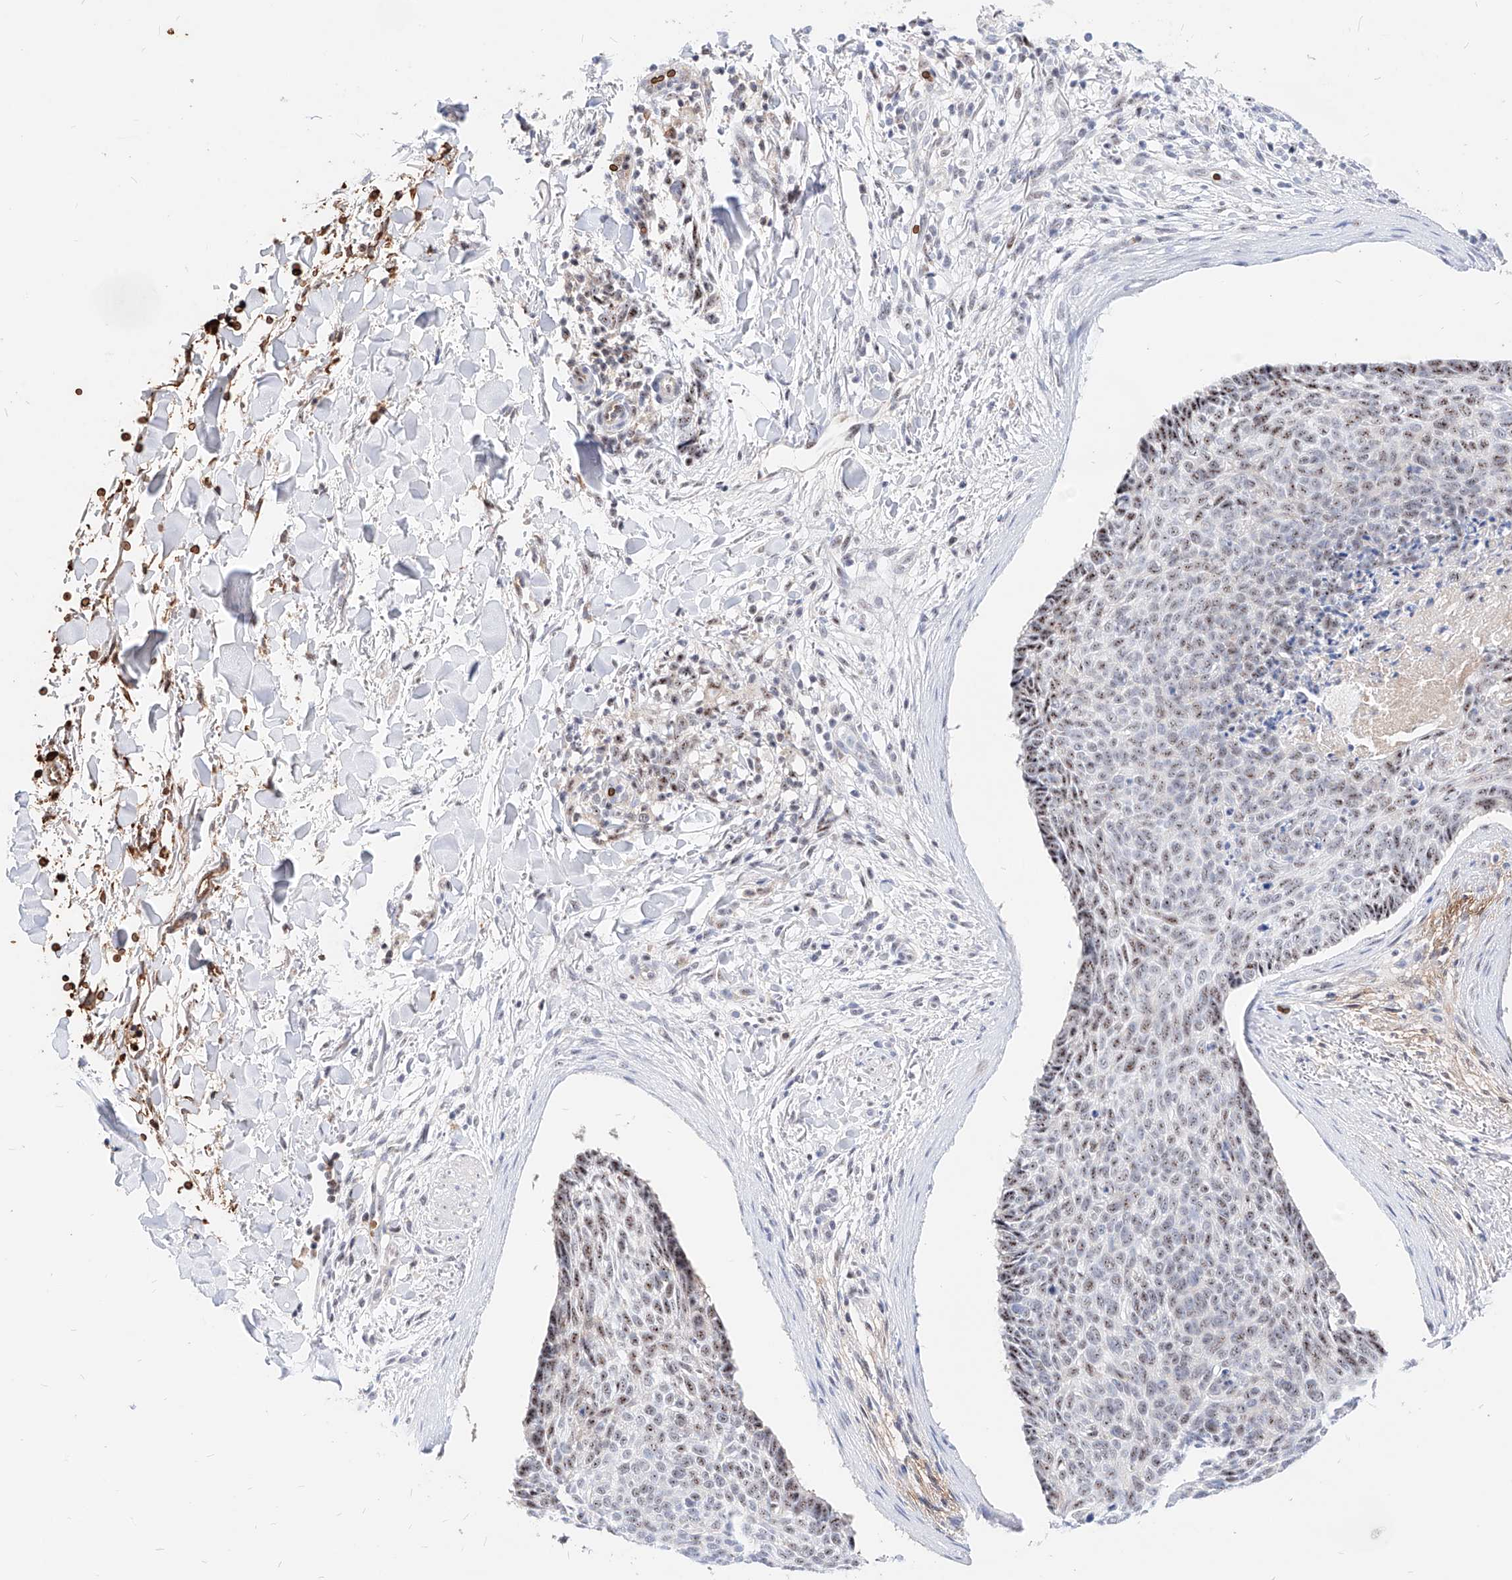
{"staining": {"intensity": "moderate", "quantity": "<25%", "location": "nuclear"}, "tissue": "skin cancer", "cell_type": "Tumor cells", "image_type": "cancer", "snomed": [{"axis": "morphology", "description": "Normal tissue, NOS"}, {"axis": "morphology", "description": "Basal cell carcinoma"}, {"axis": "topography", "description": "Skin"}], "caption": "Moderate nuclear staining for a protein is appreciated in approximately <25% of tumor cells of basal cell carcinoma (skin) using IHC.", "gene": "ZFP42", "patient": {"sex": "female", "age": 56}}